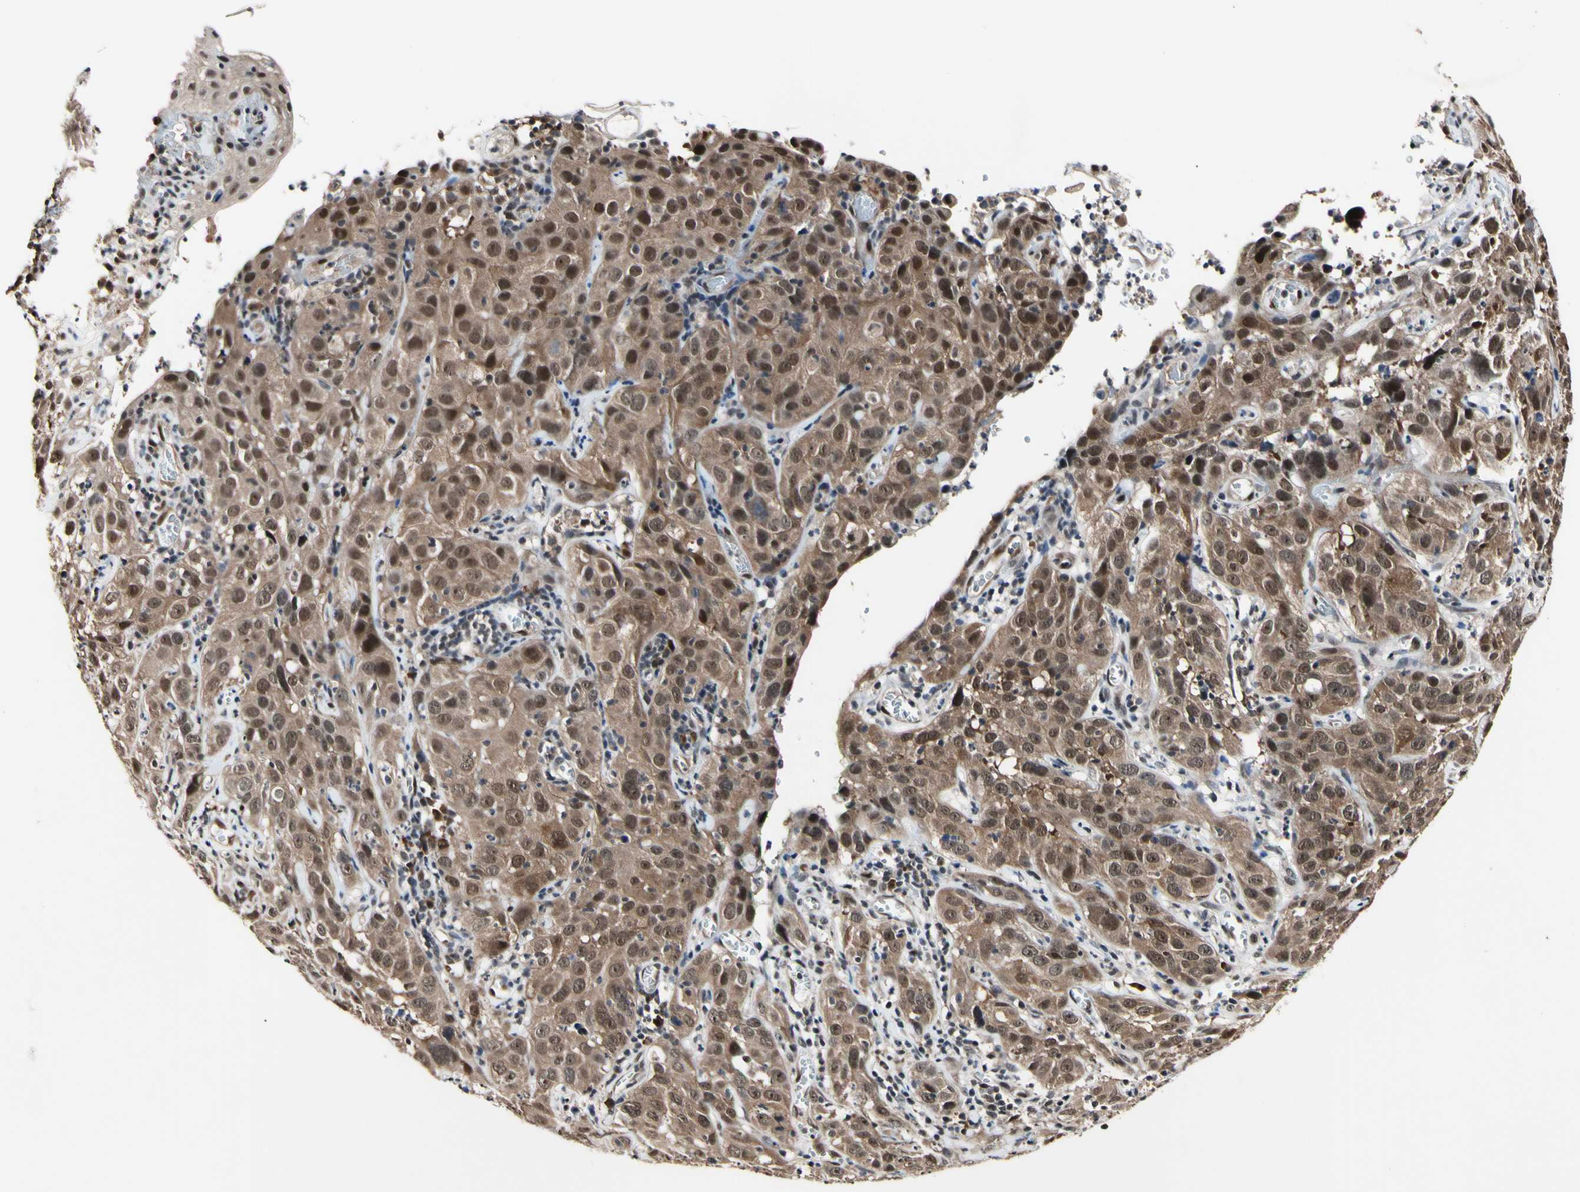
{"staining": {"intensity": "moderate", "quantity": ">75%", "location": "cytoplasmic/membranous,nuclear"}, "tissue": "cervical cancer", "cell_type": "Tumor cells", "image_type": "cancer", "snomed": [{"axis": "morphology", "description": "Squamous cell carcinoma, NOS"}, {"axis": "topography", "description": "Cervix"}], "caption": "Cervical squamous cell carcinoma stained for a protein (brown) reveals moderate cytoplasmic/membranous and nuclear positive staining in about >75% of tumor cells.", "gene": "PSMD10", "patient": {"sex": "female", "age": 32}}